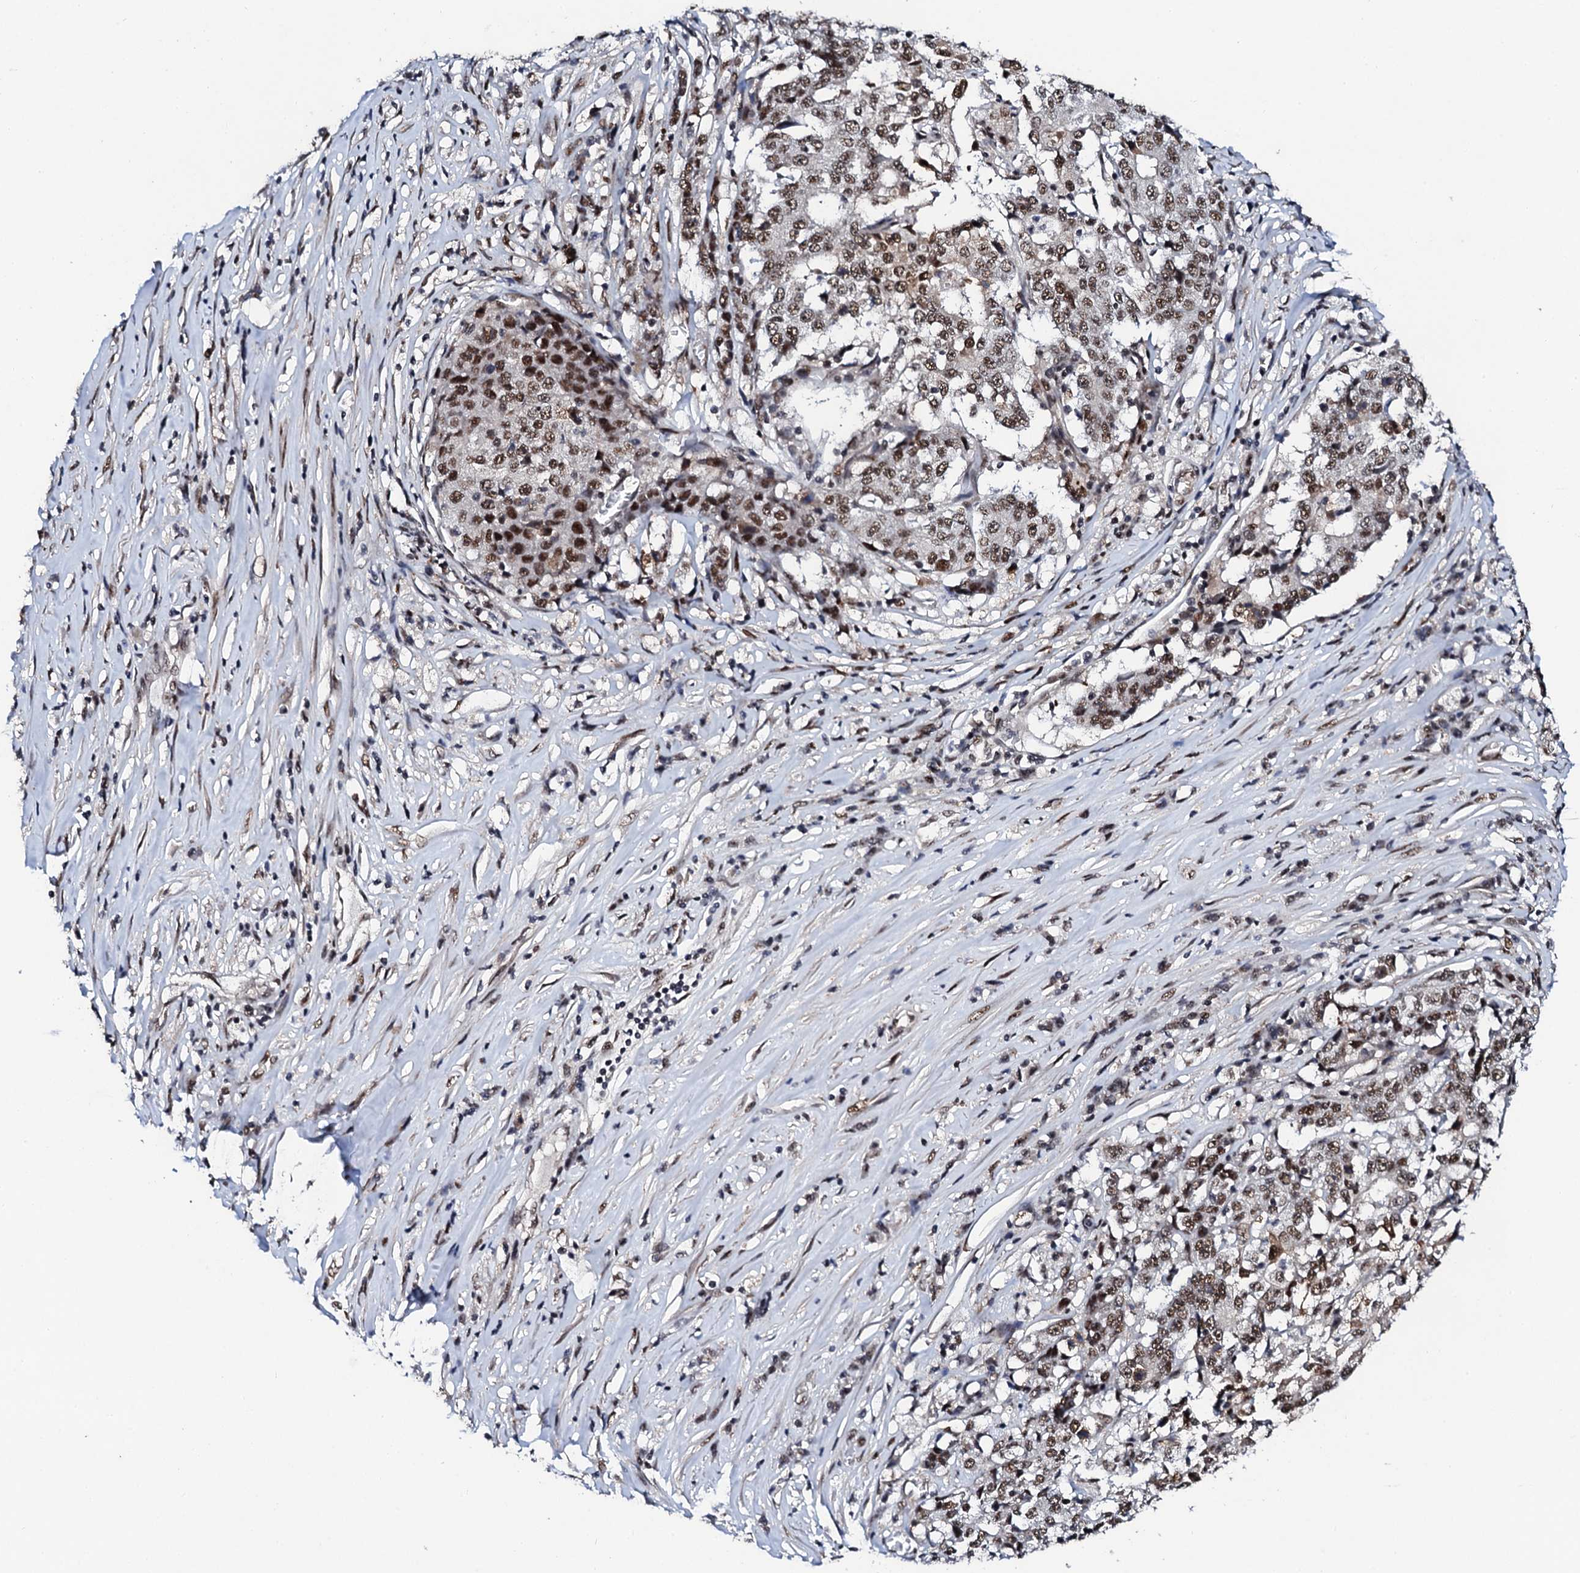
{"staining": {"intensity": "strong", "quantity": ">75%", "location": "nuclear"}, "tissue": "stomach cancer", "cell_type": "Tumor cells", "image_type": "cancer", "snomed": [{"axis": "morphology", "description": "Adenocarcinoma, NOS"}, {"axis": "topography", "description": "Stomach"}], "caption": "Brown immunohistochemical staining in human stomach cancer shows strong nuclear staining in approximately >75% of tumor cells.", "gene": "CSTF3", "patient": {"sex": "male", "age": 59}}